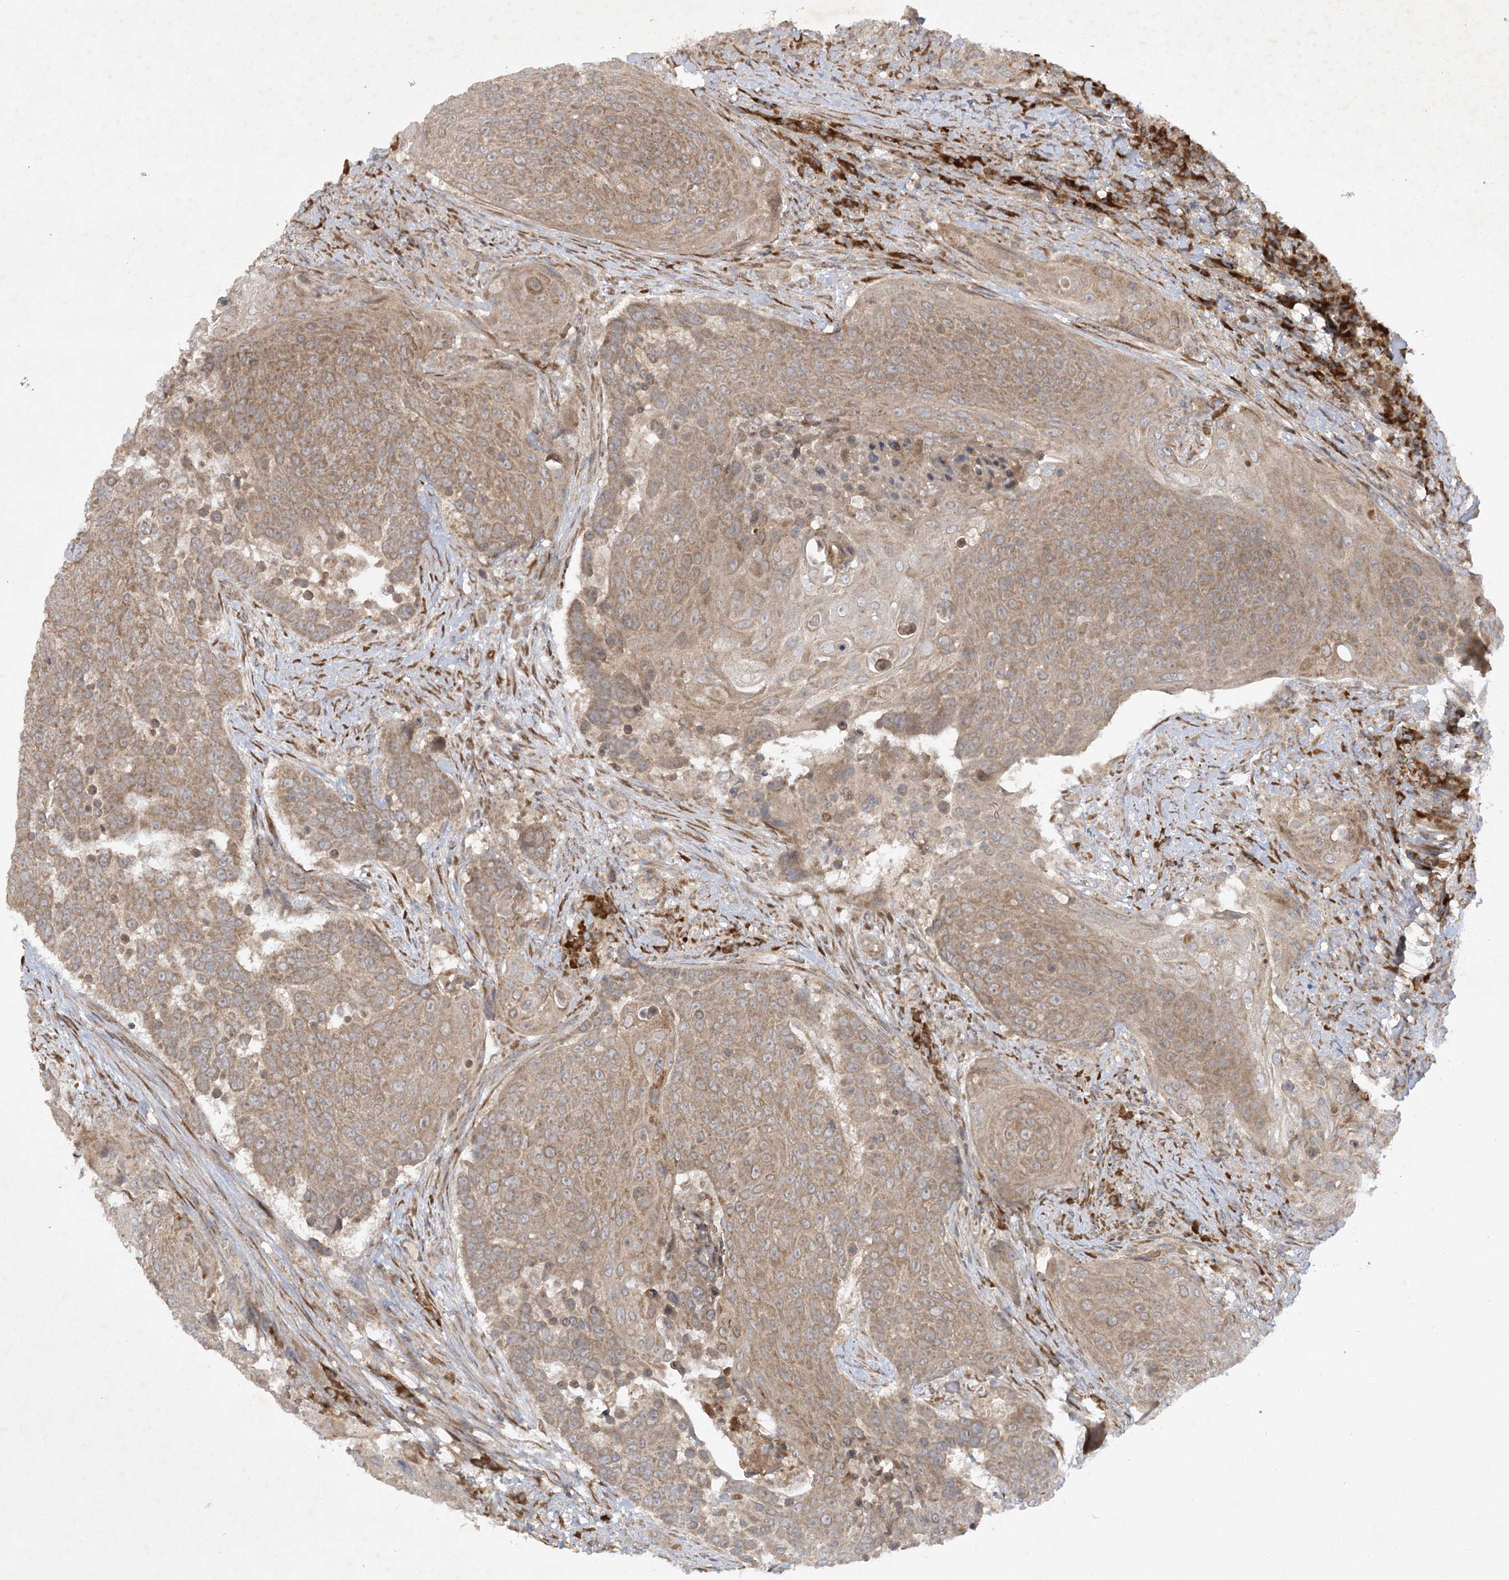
{"staining": {"intensity": "moderate", "quantity": ">75%", "location": "cytoplasmic/membranous"}, "tissue": "urothelial cancer", "cell_type": "Tumor cells", "image_type": "cancer", "snomed": [{"axis": "morphology", "description": "Urothelial carcinoma, High grade"}, {"axis": "topography", "description": "Urinary bladder"}], "caption": "IHC staining of urothelial cancer, which reveals medium levels of moderate cytoplasmic/membranous staining in approximately >75% of tumor cells indicating moderate cytoplasmic/membranous protein positivity. The staining was performed using DAB (3,3'-diaminobenzidine) (brown) for protein detection and nuclei were counterstained in hematoxylin (blue).", "gene": "TRAF3IP1", "patient": {"sex": "female", "age": 63}}